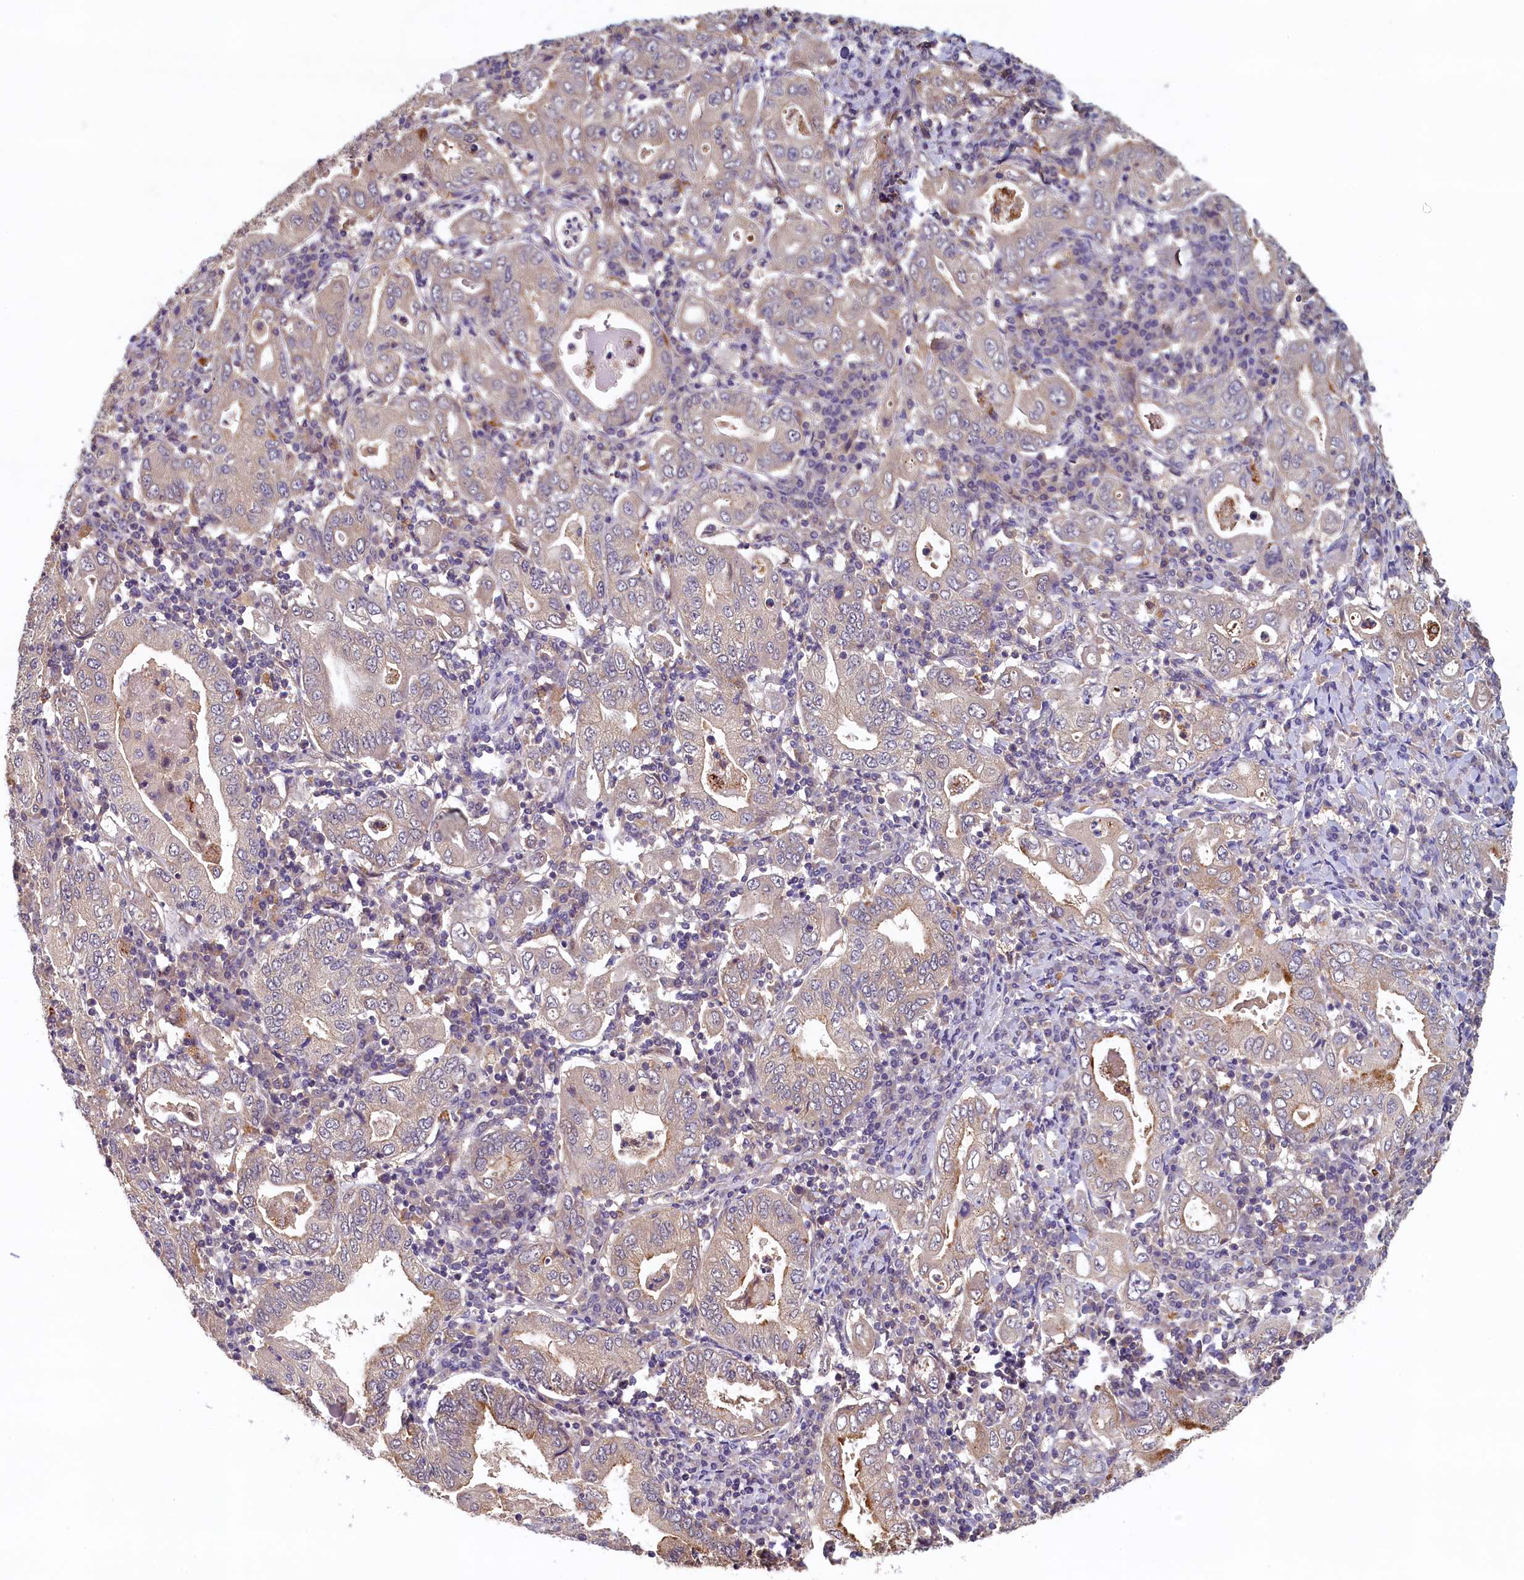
{"staining": {"intensity": "moderate", "quantity": "<25%", "location": "cytoplasmic/membranous"}, "tissue": "stomach cancer", "cell_type": "Tumor cells", "image_type": "cancer", "snomed": [{"axis": "morphology", "description": "Normal tissue, NOS"}, {"axis": "morphology", "description": "Adenocarcinoma, NOS"}, {"axis": "topography", "description": "Esophagus"}, {"axis": "topography", "description": "Stomach, upper"}, {"axis": "topography", "description": "Peripheral nerve tissue"}], "caption": "A brown stain highlights moderate cytoplasmic/membranous expression of a protein in human stomach cancer (adenocarcinoma) tumor cells.", "gene": "NUBP2", "patient": {"sex": "male", "age": 62}}